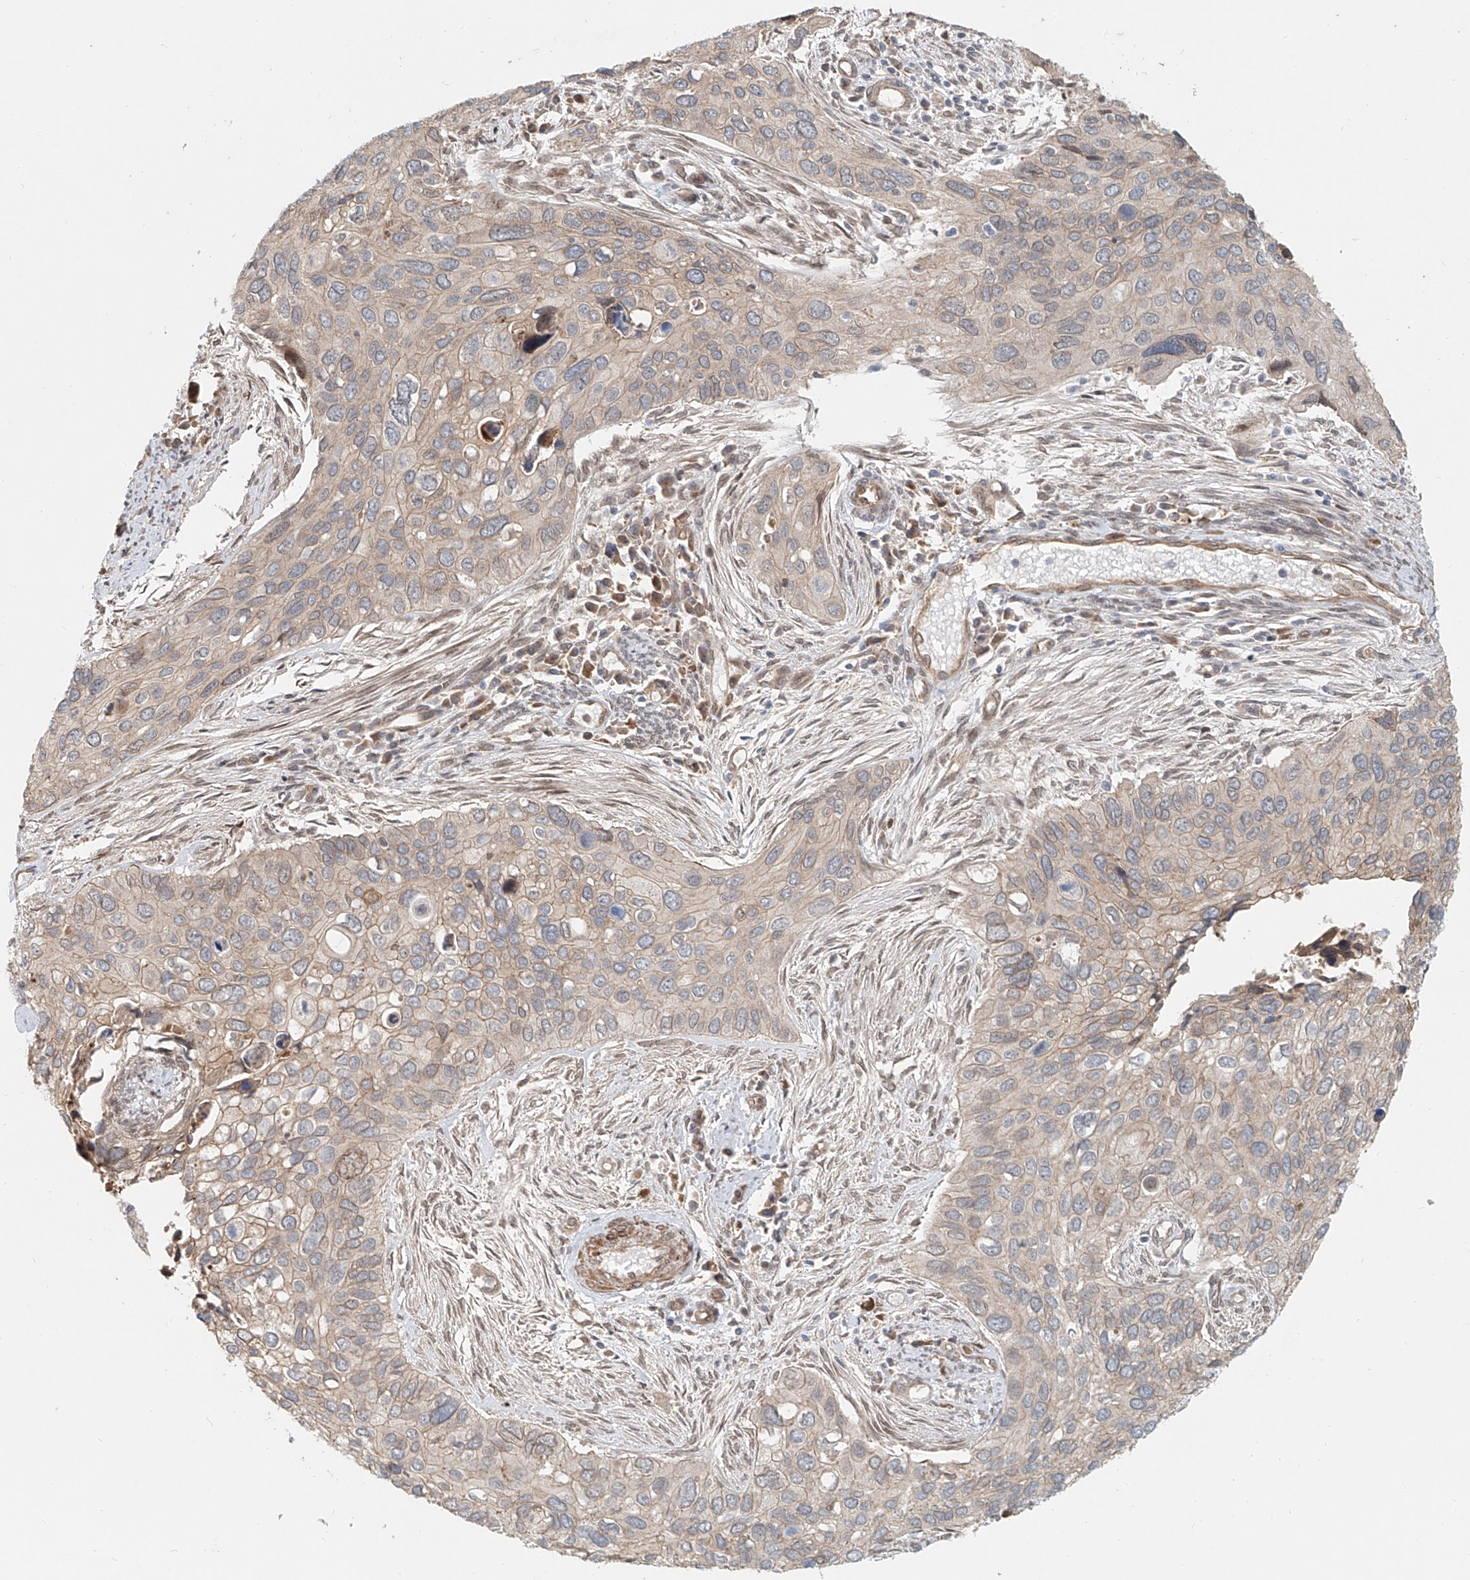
{"staining": {"intensity": "negative", "quantity": "none", "location": "none"}, "tissue": "cervical cancer", "cell_type": "Tumor cells", "image_type": "cancer", "snomed": [{"axis": "morphology", "description": "Squamous cell carcinoma, NOS"}, {"axis": "topography", "description": "Cervix"}], "caption": "Immunohistochemistry photomicrograph of neoplastic tissue: human cervical cancer (squamous cell carcinoma) stained with DAB (3,3'-diaminobenzidine) shows no significant protein positivity in tumor cells.", "gene": "SASH1", "patient": {"sex": "female", "age": 55}}